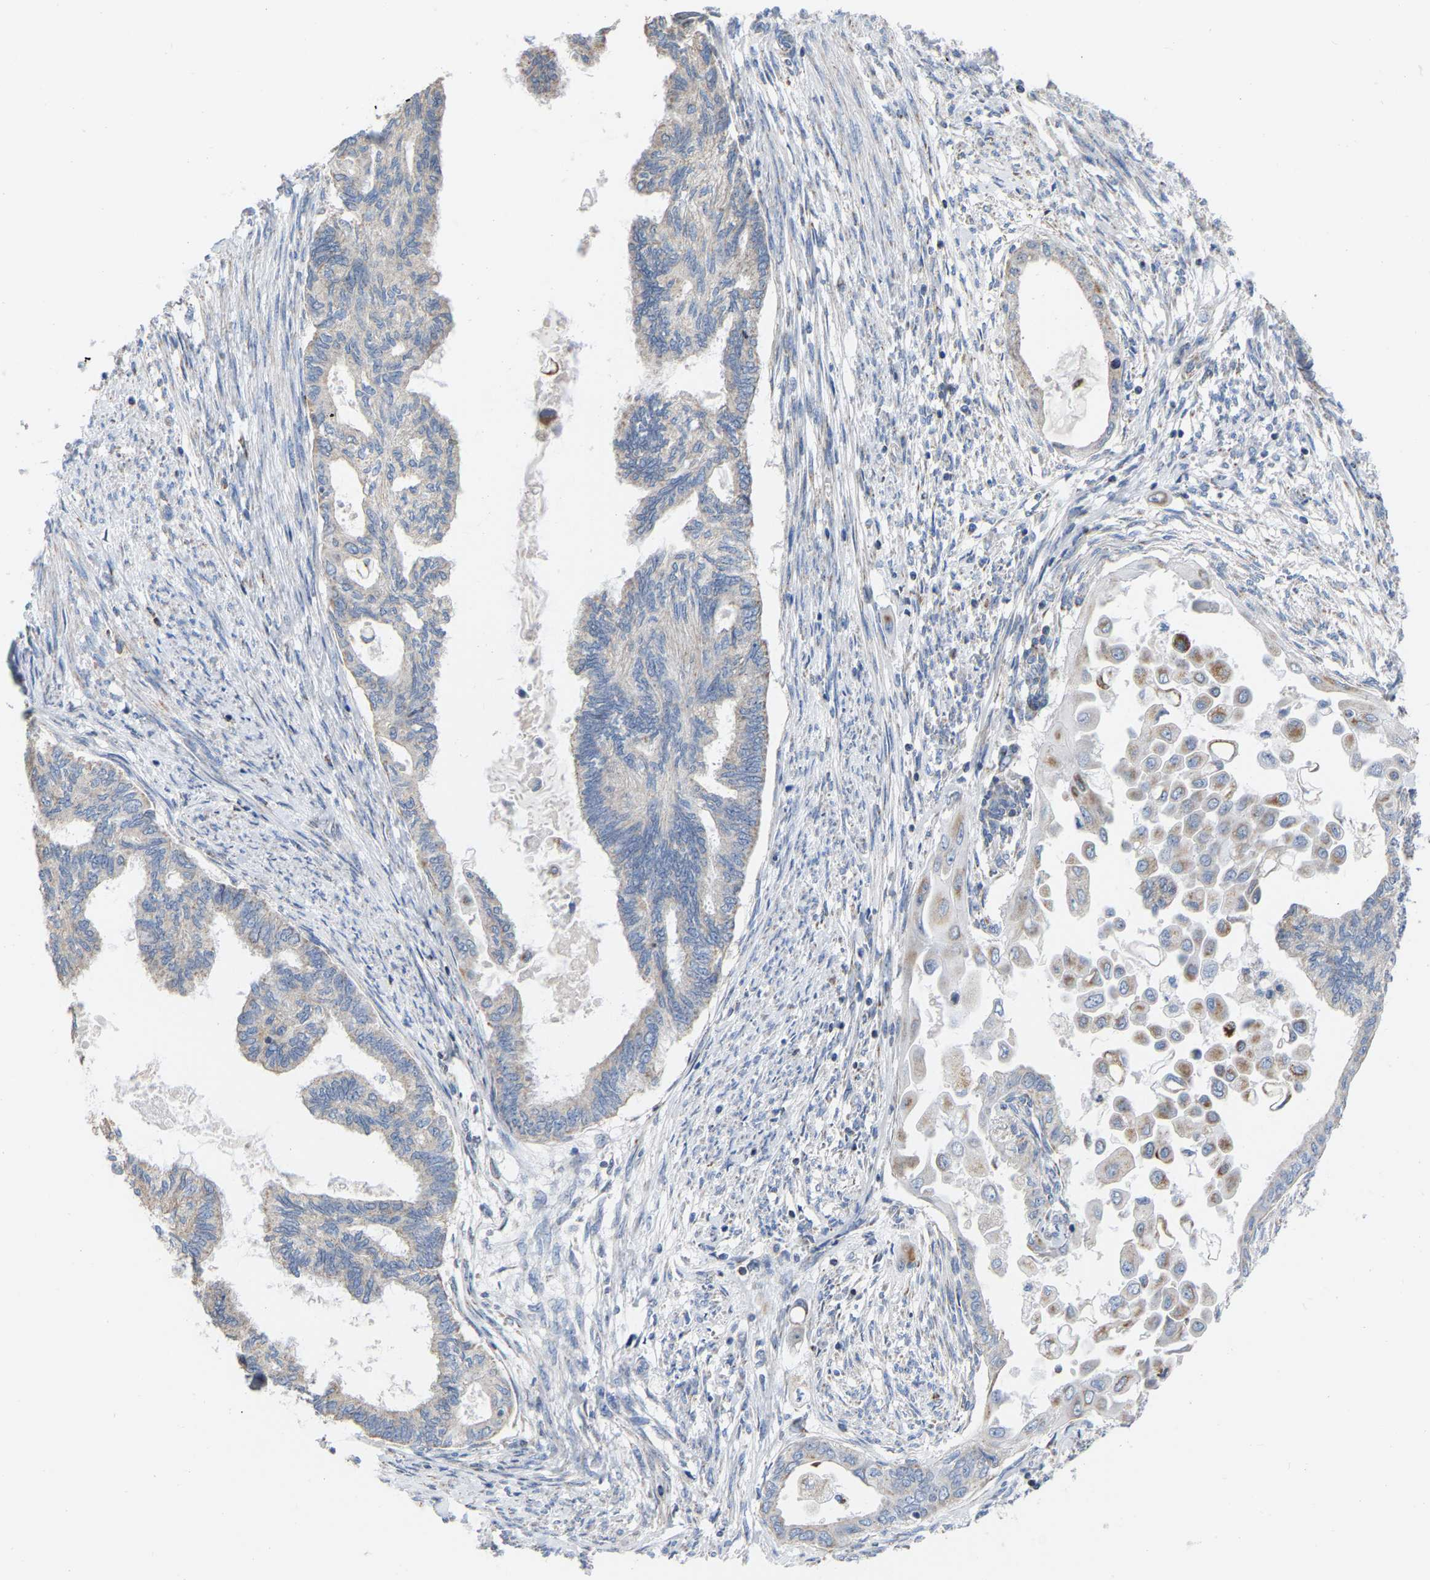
{"staining": {"intensity": "weak", "quantity": "<25%", "location": "cytoplasmic/membranous"}, "tissue": "cervical cancer", "cell_type": "Tumor cells", "image_type": "cancer", "snomed": [{"axis": "morphology", "description": "Normal tissue, NOS"}, {"axis": "morphology", "description": "Adenocarcinoma, NOS"}, {"axis": "topography", "description": "Cervix"}, {"axis": "topography", "description": "Endometrium"}], "caption": "Immunohistochemical staining of human cervical adenocarcinoma displays no significant expression in tumor cells. (Stains: DAB (3,3'-diaminobenzidine) immunohistochemistry (IHC) with hematoxylin counter stain, Microscopy: brightfield microscopy at high magnification).", "gene": "CBLB", "patient": {"sex": "female", "age": 86}}